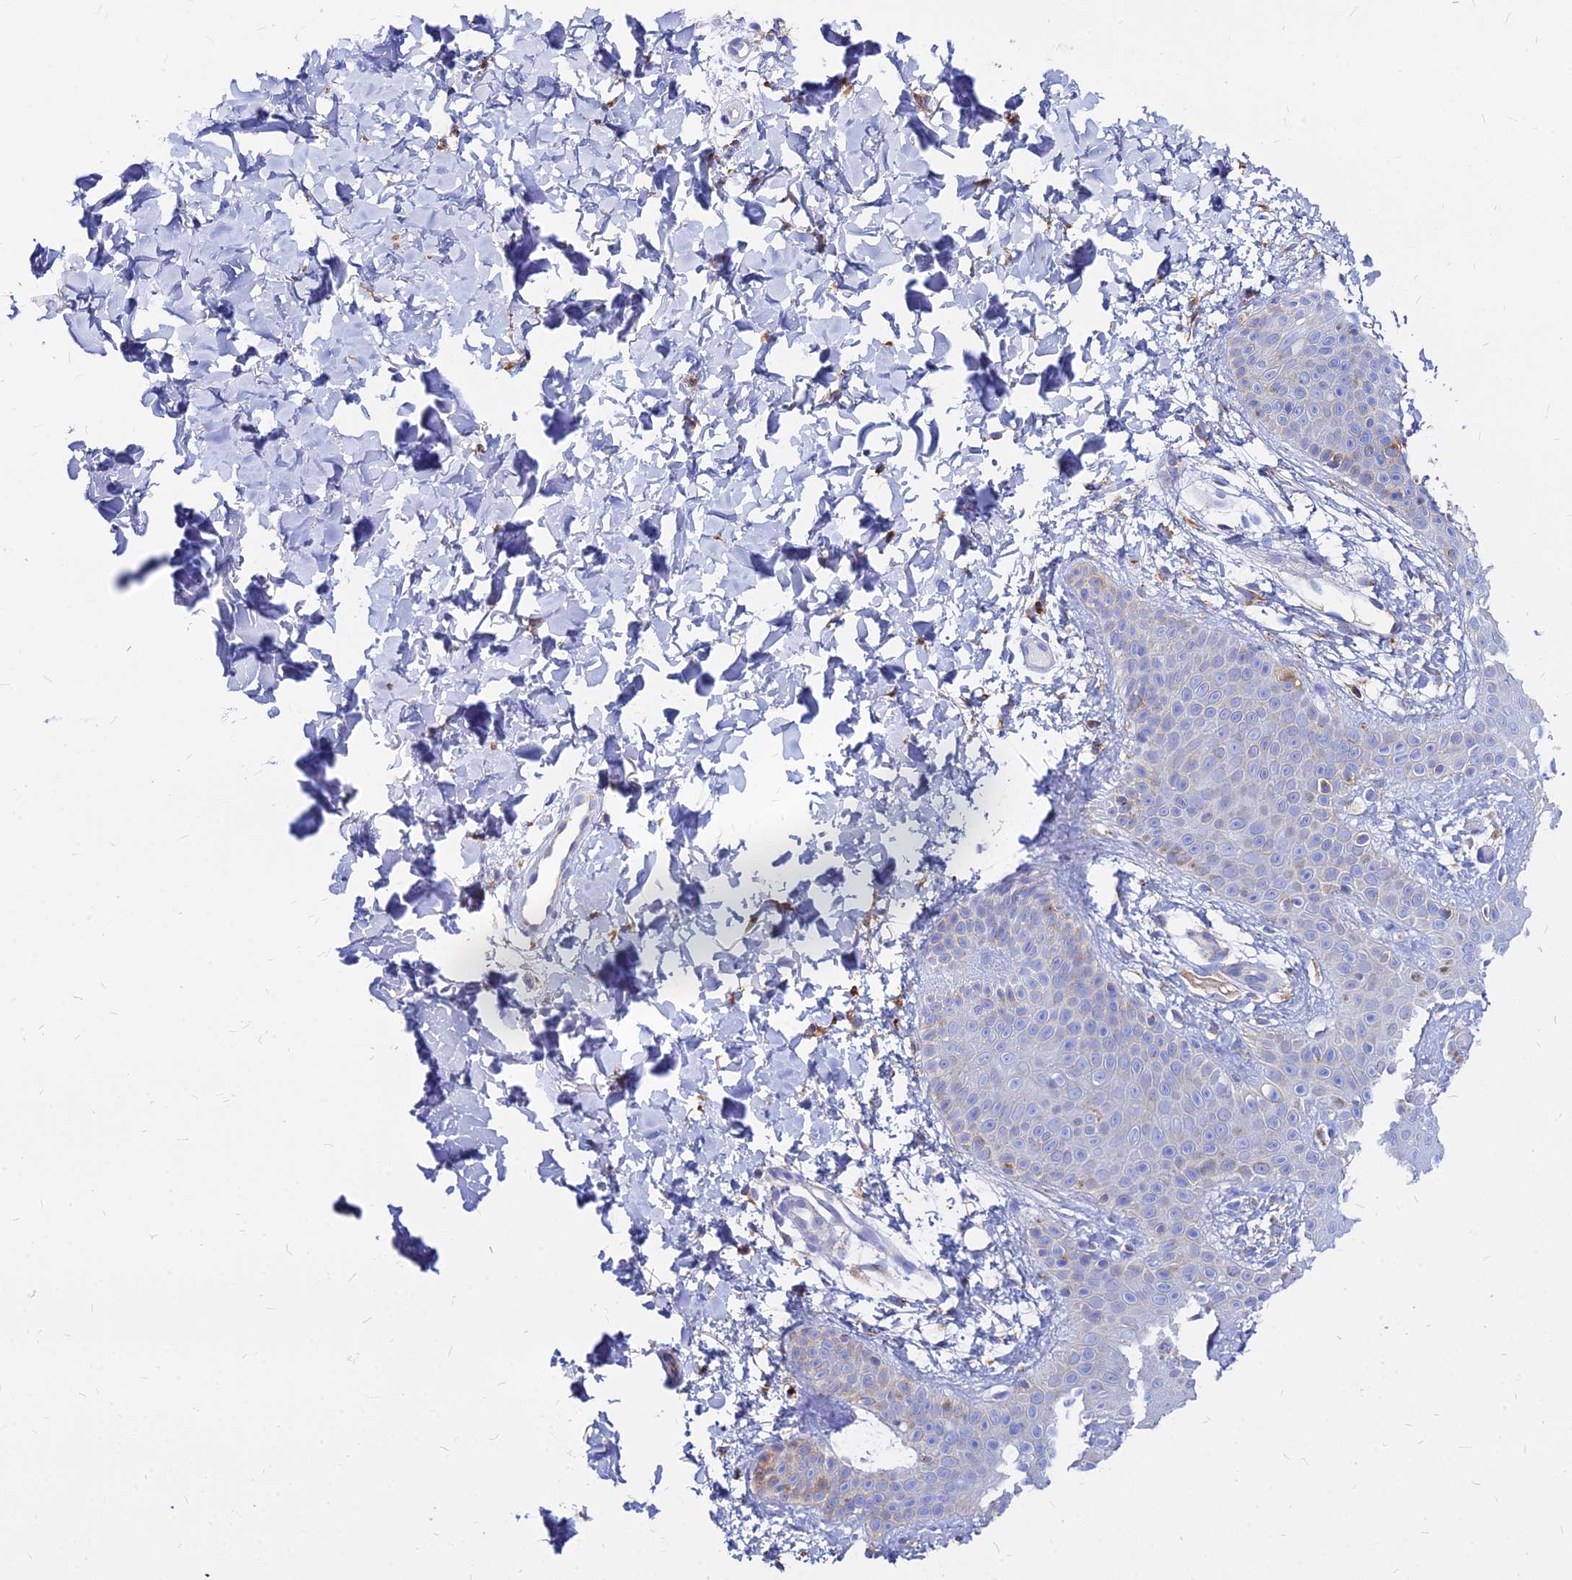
{"staining": {"intensity": "negative", "quantity": "none", "location": "none"}, "tissue": "skin", "cell_type": "Fibroblasts", "image_type": "normal", "snomed": [{"axis": "morphology", "description": "Normal tissue, NOS"}, {"axis": "topography", "description": "Skin"}], "caption": "This is an immunohistochemistry (IHC) micrograph of unremarkable human skin. There is no expression in fibroblasts.", "gene": "AGTRAP", "patient": {"sex": "male", "age": 36}}